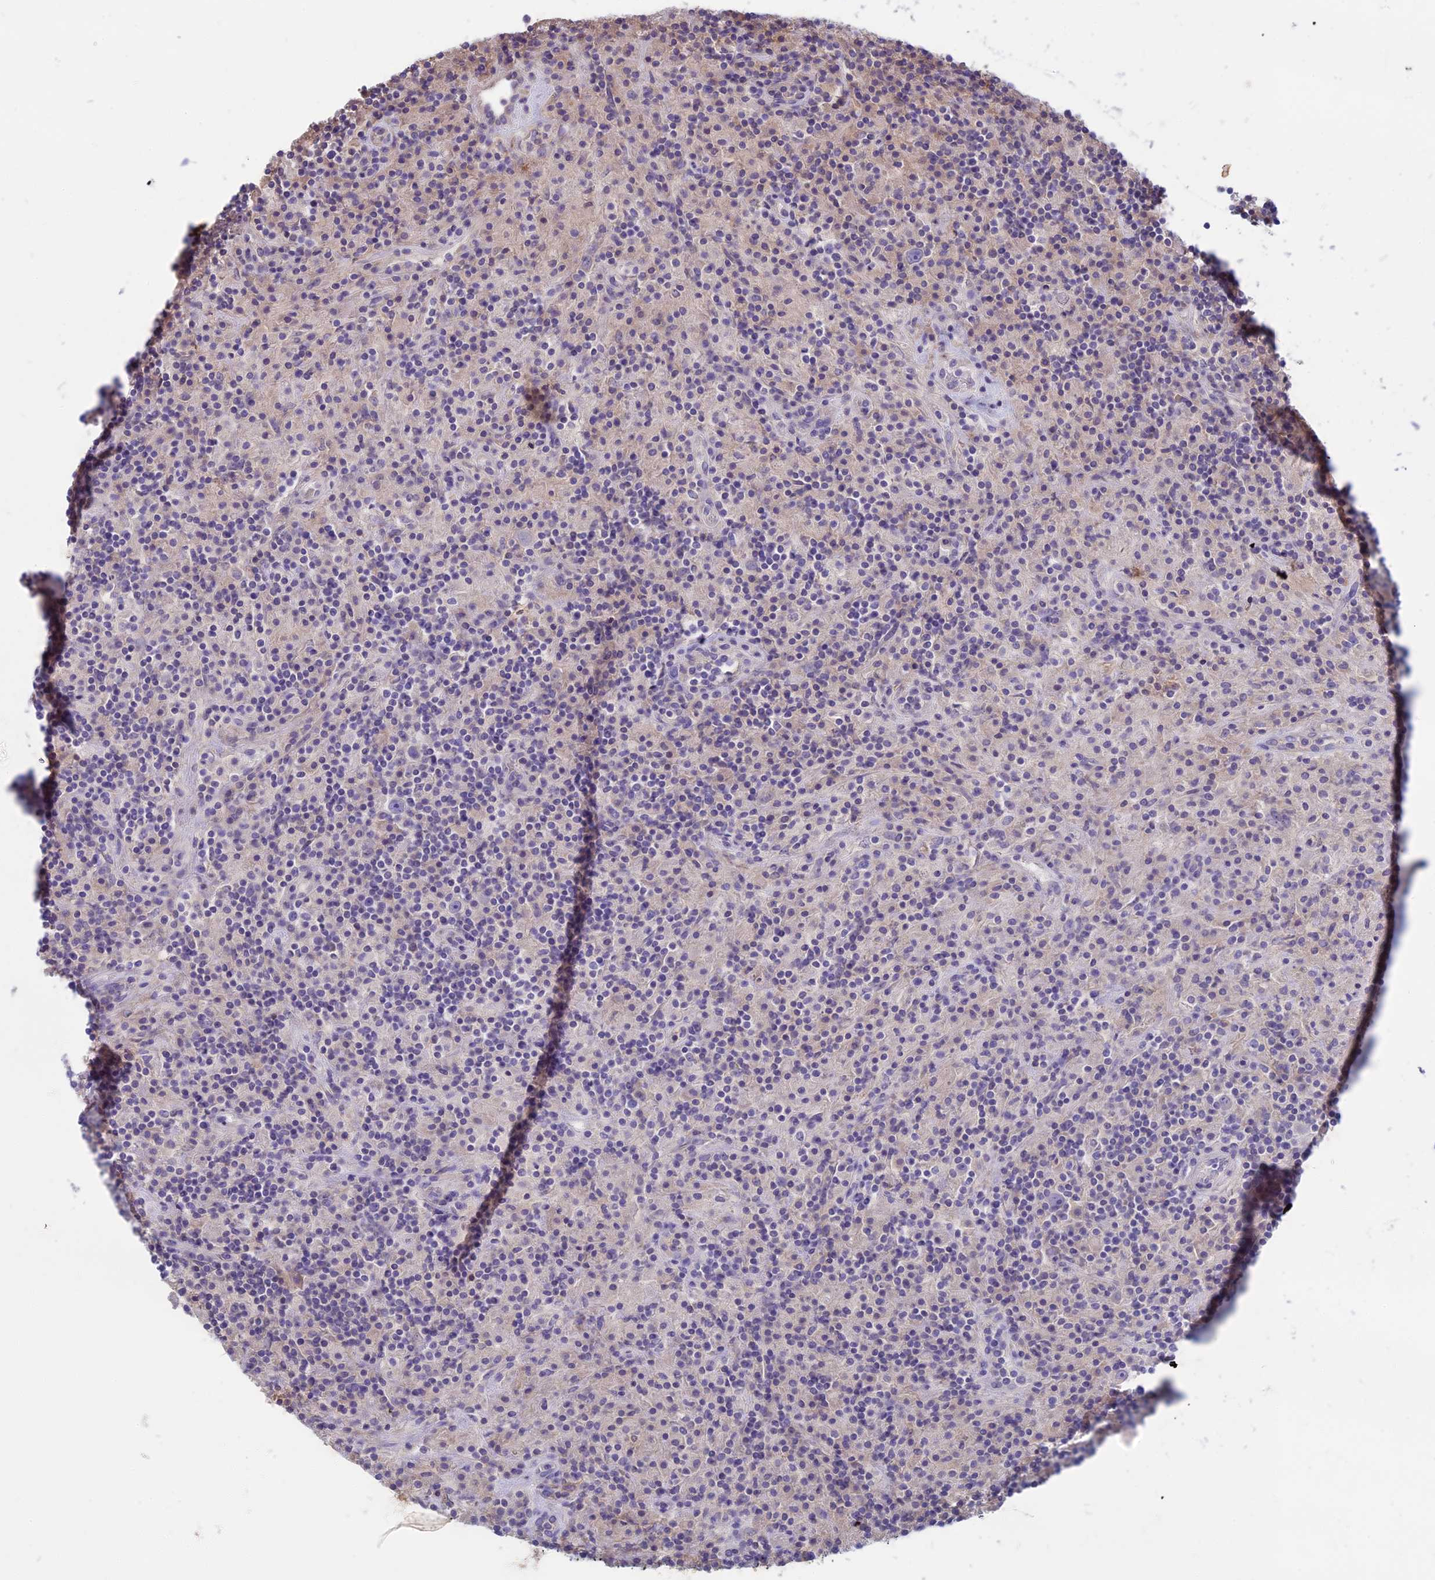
{"staining": {"intensity": "negative", "quantity": "none", "location": "none"}, "tissue": "lymphoma", "cell_type": "Tumor cells", "image_type": "cancer", "snomed": [{"axis": "morphology", "description": "Hodgkin's disease, NOS"}, {"axis": "topography", "description": "Lymph node"}], "caption": "IHC of lymphoma demonstrates no staining in tumor cells.", "gene": "CDAN1", "patient": {"sex": "male", "age": 70}}